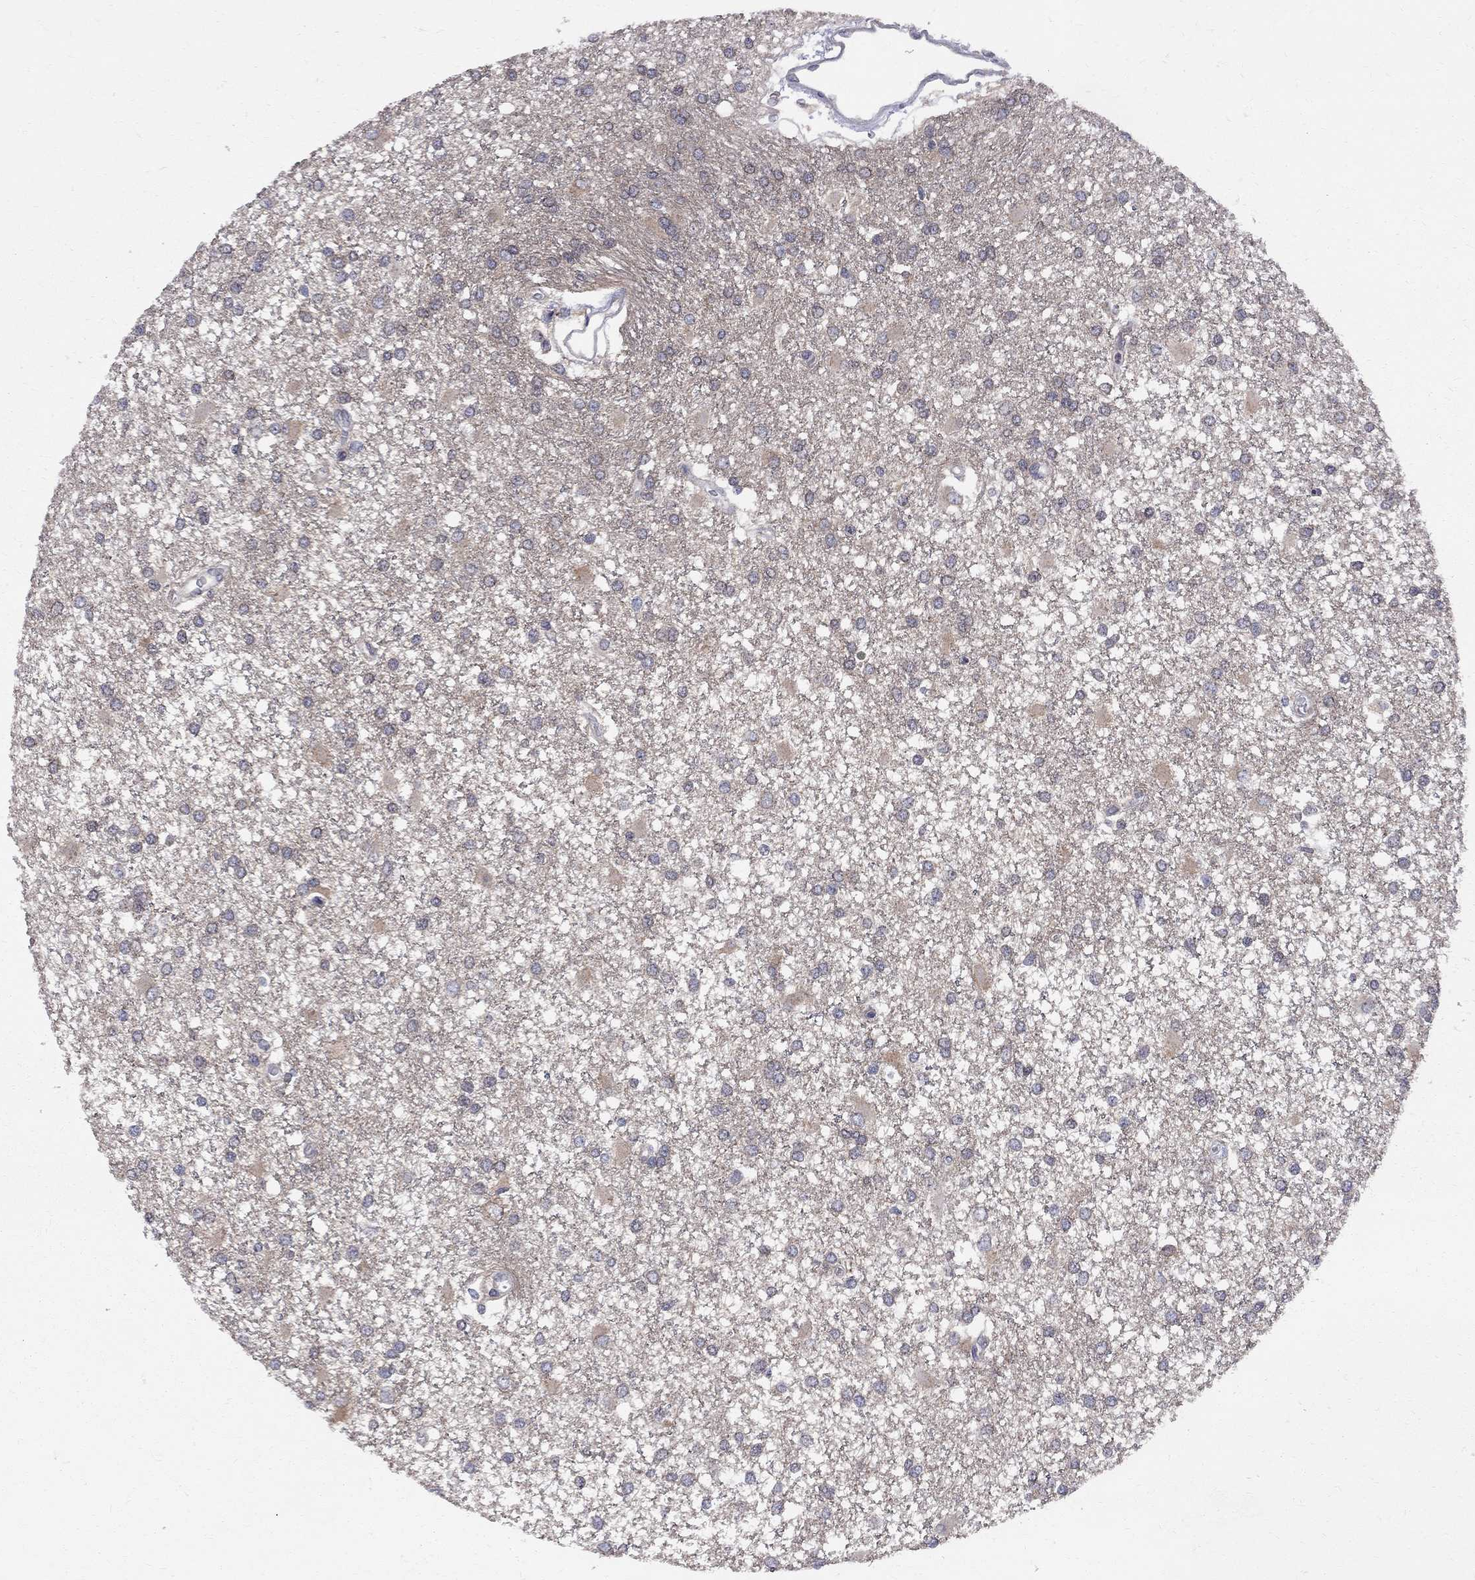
{"staining": {"intensity": "weak", "quantity": "25%-75%", "location": "cytoplasmic/membranous"}, "tissue": "glioma", "cell_type": "Tumor cells", "image_type": "cancer", "snomed": [{"axis": "morphology", "description": "Glioma, malignant, High grade"}, {"axis": "topography", "description": "Cerebral cortex"}], "caption": "DAB (3,3'-diaminobenzidine) immunohistochemical staining of glioma exhibits weak cytoplasmic/membranous protein staining in about 25%-75% of tumor cells.", "gene": "CNOT11", "patient": {"sex": "male", "age": 79}}